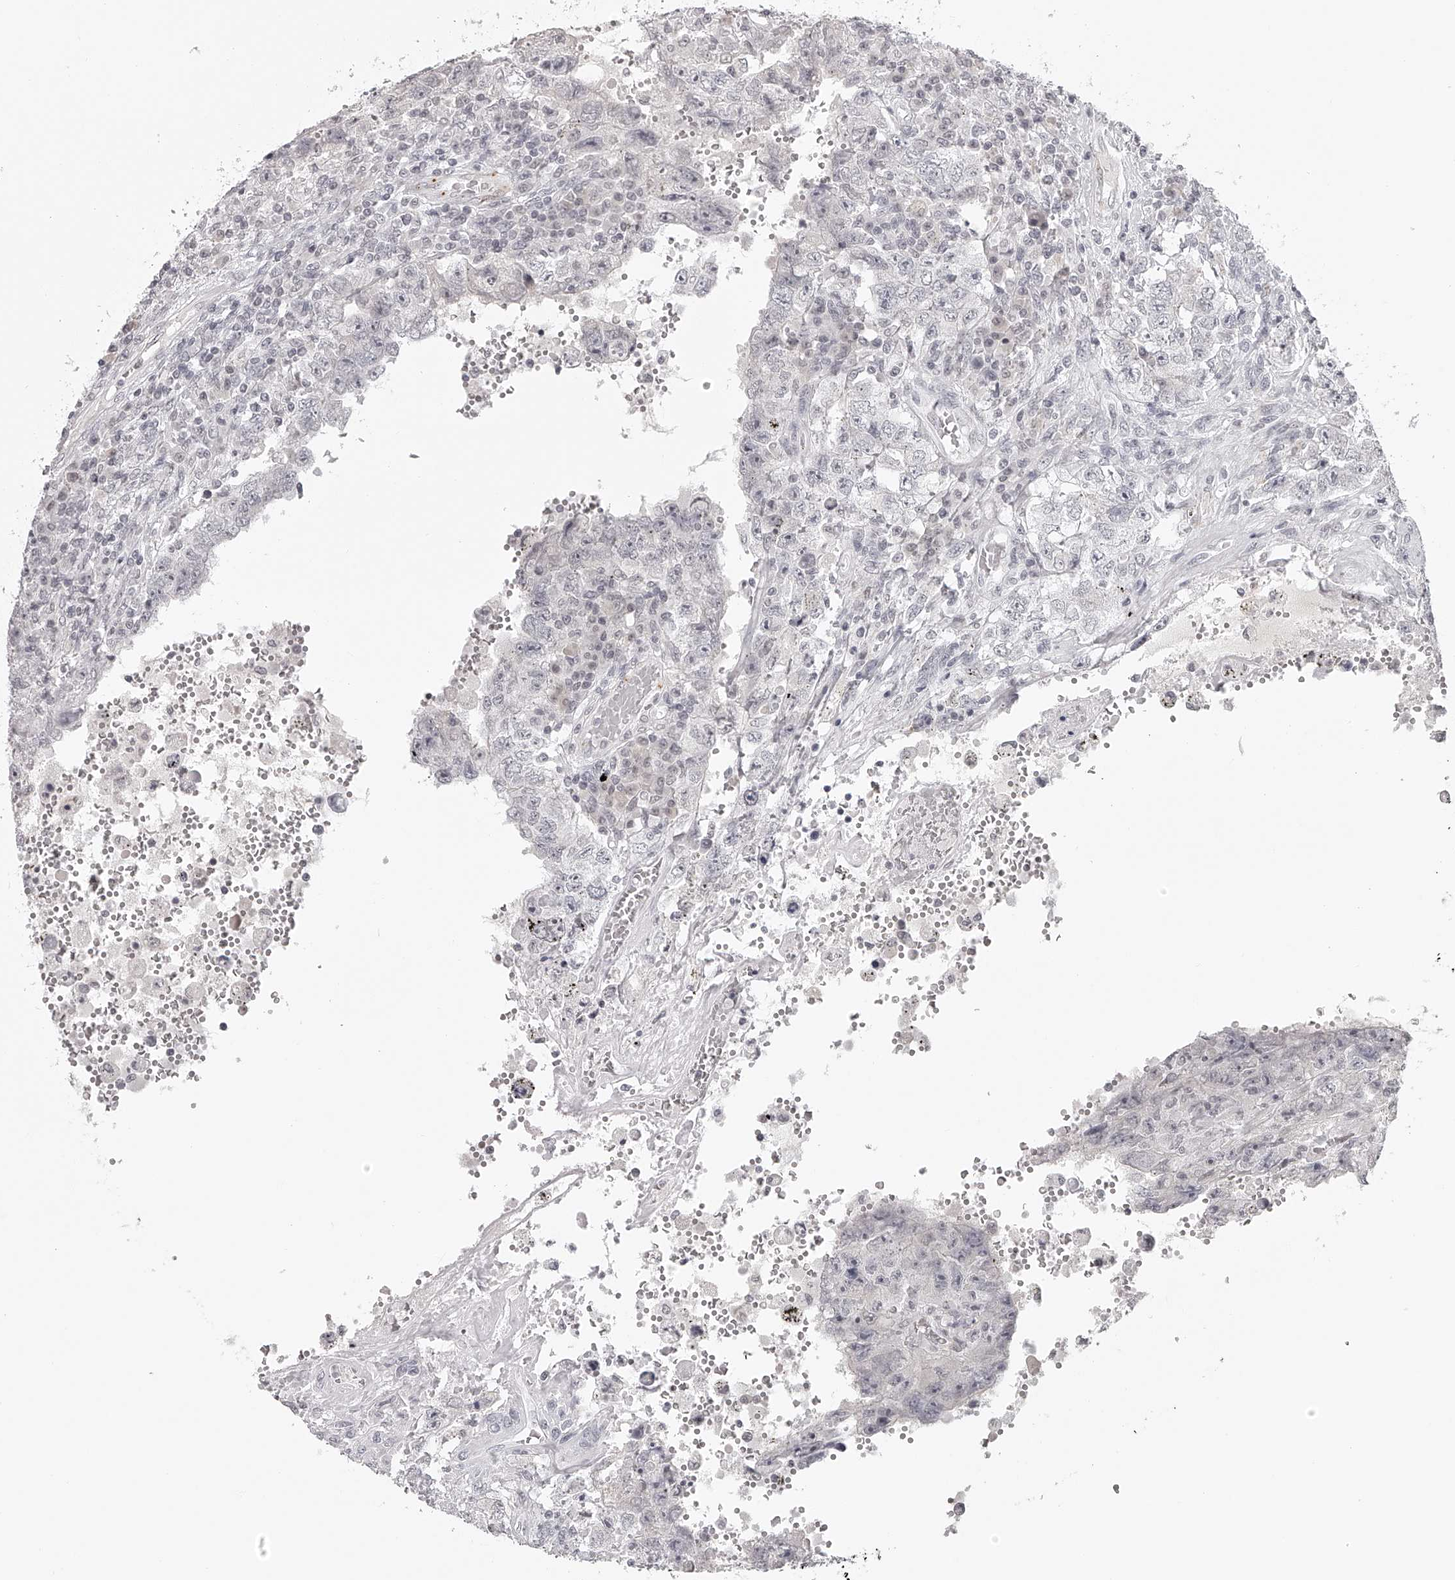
{"staining": {"intensity": "negative", "quantity": "none", "location": "none"}, "tissue": "testis cancer", "cell_type": "Tumor cells", "image_type": "cancer", "snomed": [{"axis": "morphology", "description": "Carcinoma, Embryonal, NOS"}, {"axis": "topography", "description": "Testis"}], "caption": "Histopathology image shows no protein staining in tumor cells of embryonal carcinoma (testis) tissue.", "gene": "RNF220", "patient": {"sex": "male", "age": 26}}